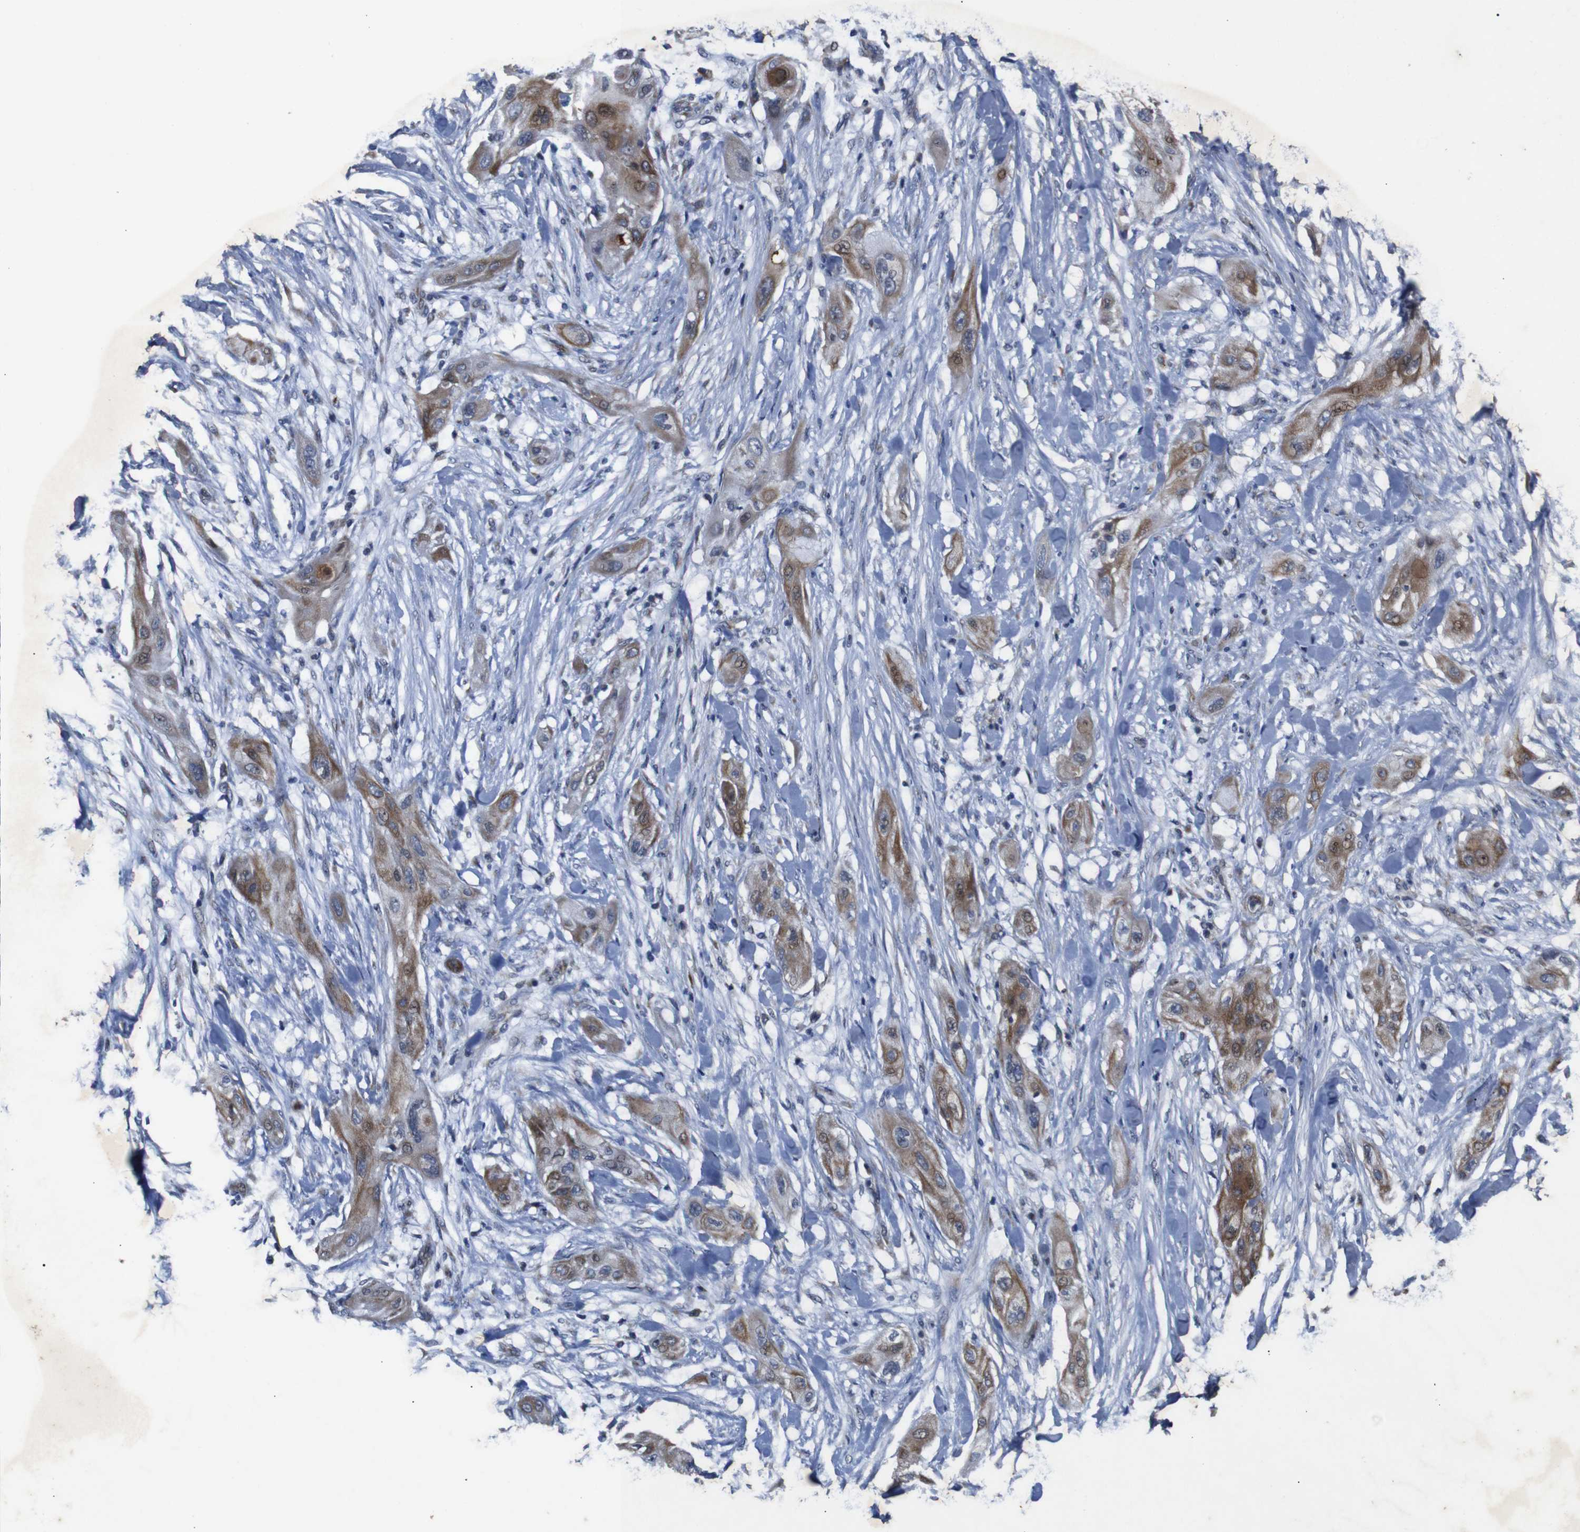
{"staining": {"intensity": "moderate", "quantity": "25%-75%", "location": "cytoplasmic/membranous"}, "tissue": "lung cancer", "cell_type": "Tumor cells", "image_type": "cancer", "snomed": [{"axis": "morphology", "description": "Squamous cell carcinoma, NOS"}, {"axis": "topography", "description": "Lung"}], "caption": "IHC (DAB (3,3'-diaminobenzidine)) staining of squamous cell carcinoma (lung) reveals moderate cytoplasmic/membranous protein positivity in about 25%-75% of tumor cells. The protein is stained brown, and the nuclei are stained in blue (DAB IHC with brightfield microscopy, high magnification).", "gene": "CHST10", "patient": {"sex": "female", "age": 47}}